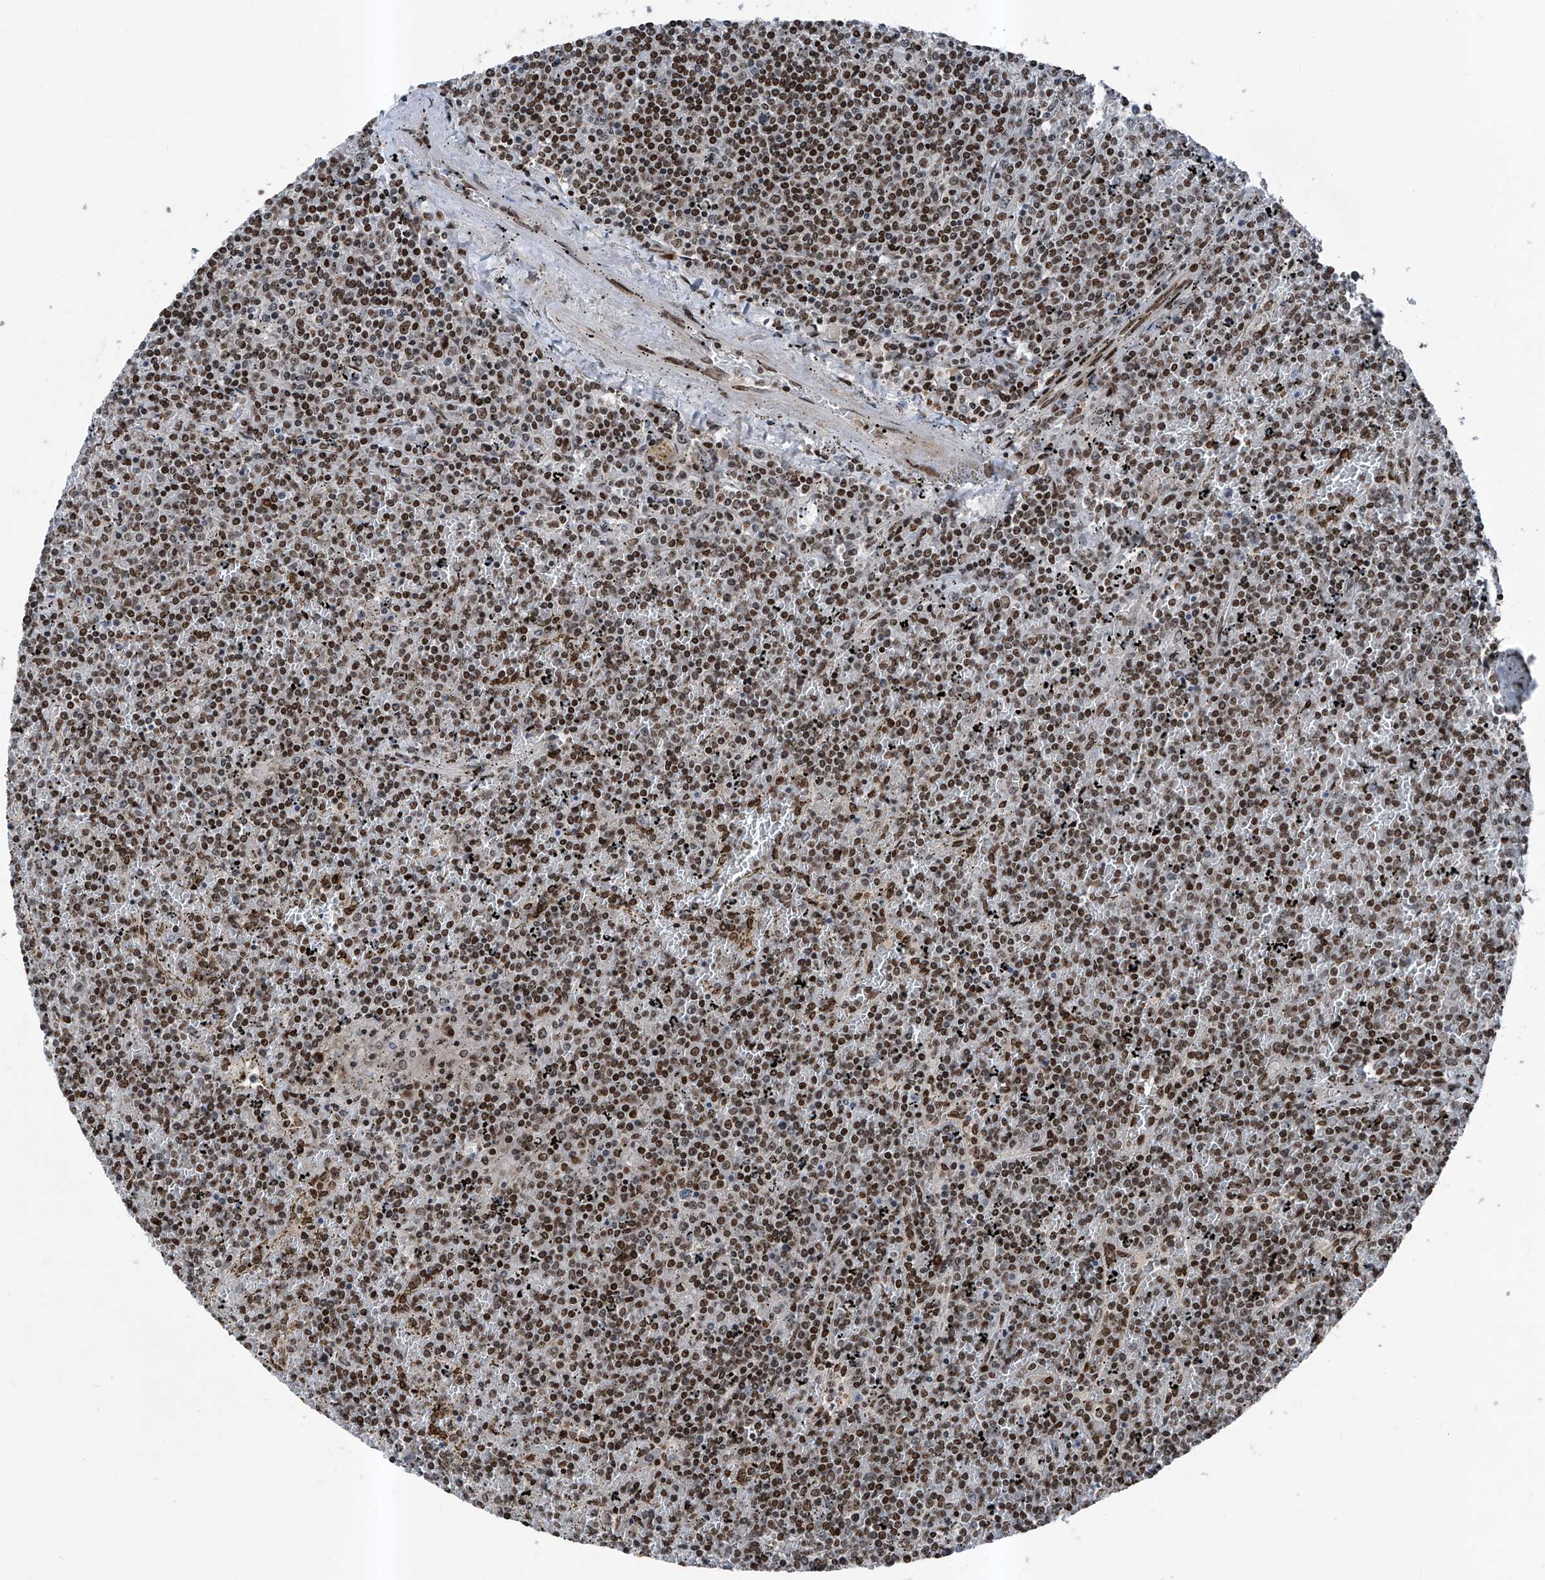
{"staining": {"intensity": "strong", "quantity": ">75%", "location": "nuclear"}, "tissue": "lymphoma", "cell_type": "Tumor cells", "image_type": "cancer", "snomed": [{"axis": "morphology", "description": "Malignant lymphoma, non-Hodgkin's type, Low grade"}, {"axis": "topography", "description": "Spleen"}], "caption": "This histopathology image reveals immunohistochemistry staining of malignant lymphoma, non-Hodgkin's type (low-grade), with high strong nuclear staining in approximately >75% of tumor cells.", "gene": "BMI1", "patient": {"sex": "female", "age": 19}}